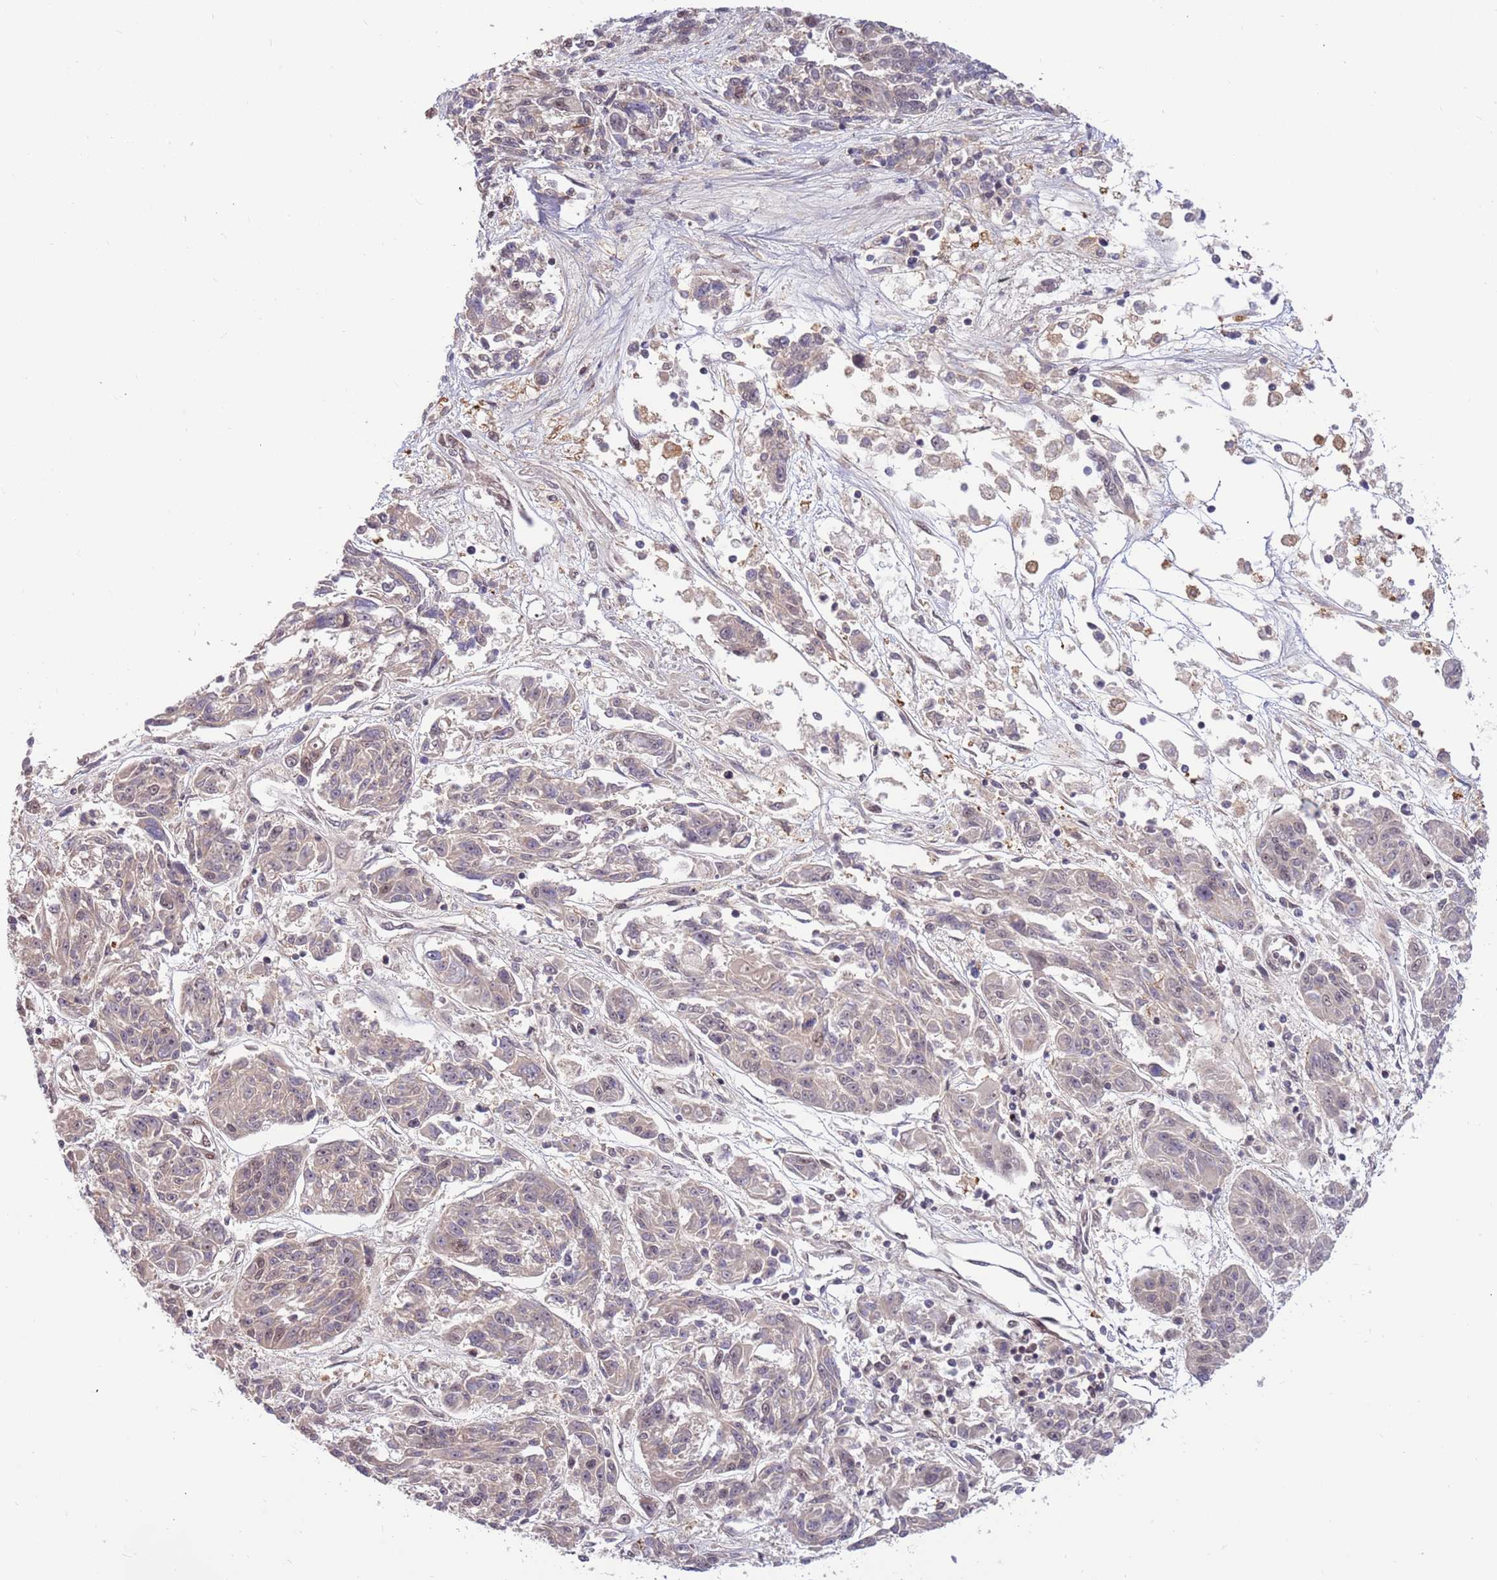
{"staining": {"intensity": "negative", "quantity": "none", "location": "none"}, "tissue": "melanoma", "cell_type": "Tumor cells", "image_type": "cancer", "snomed": [{"axis": "morphology", "description": "Malignant melanoma, NOS"}, {"axis": "topography", "description": "Skin"}], "caption": "This is an immunohistochemistry (IHC) histopathology image of melanoma. There is no positivity in tumor cells.", "gene": "HAUS3", "patient": {"sex": "male", "age": 53}}